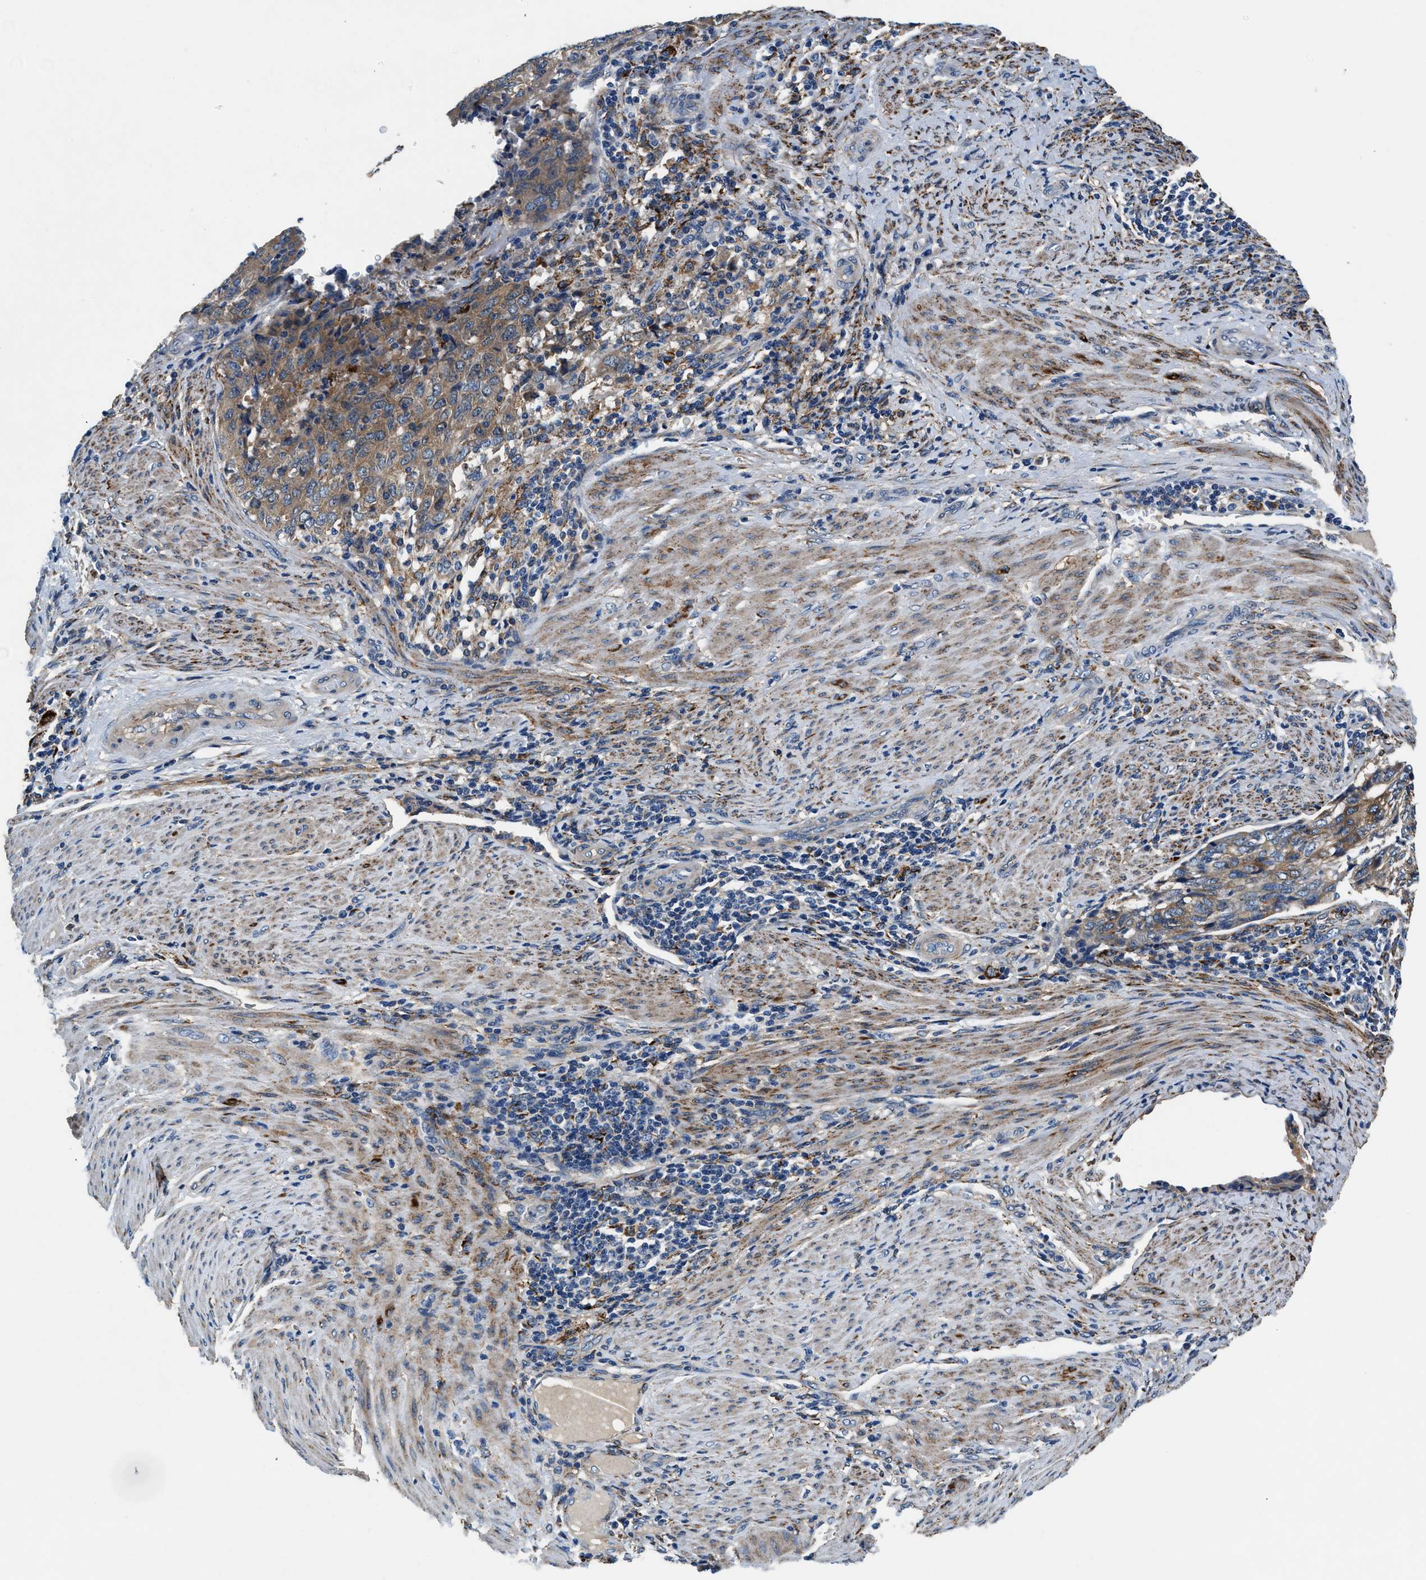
{"staining": {"intensity": "strong", "quantity": ">75%", "location": "cytoplasmic/membranous"}, "tissue": "endometrial cancer", "cell_type": "Tumor cells", "image_type": "cancer", "snomed": [{"axis": "morphology", "description": "Adenocarcinoma, NOS"}, {"axis": "topography", "description": "Endometrium"}], "caption": "This micrograph demonstrates endometrial adenocarcinoma stained with immunohistochemistry to label a protein in brown. The cytoplasmic/membranous of tumor cells show strong positivity for the protein. Nuclei are counter-stained blue.", "gene": "PRTFDC1", "patient": {"sex": "female", "age": 80}}